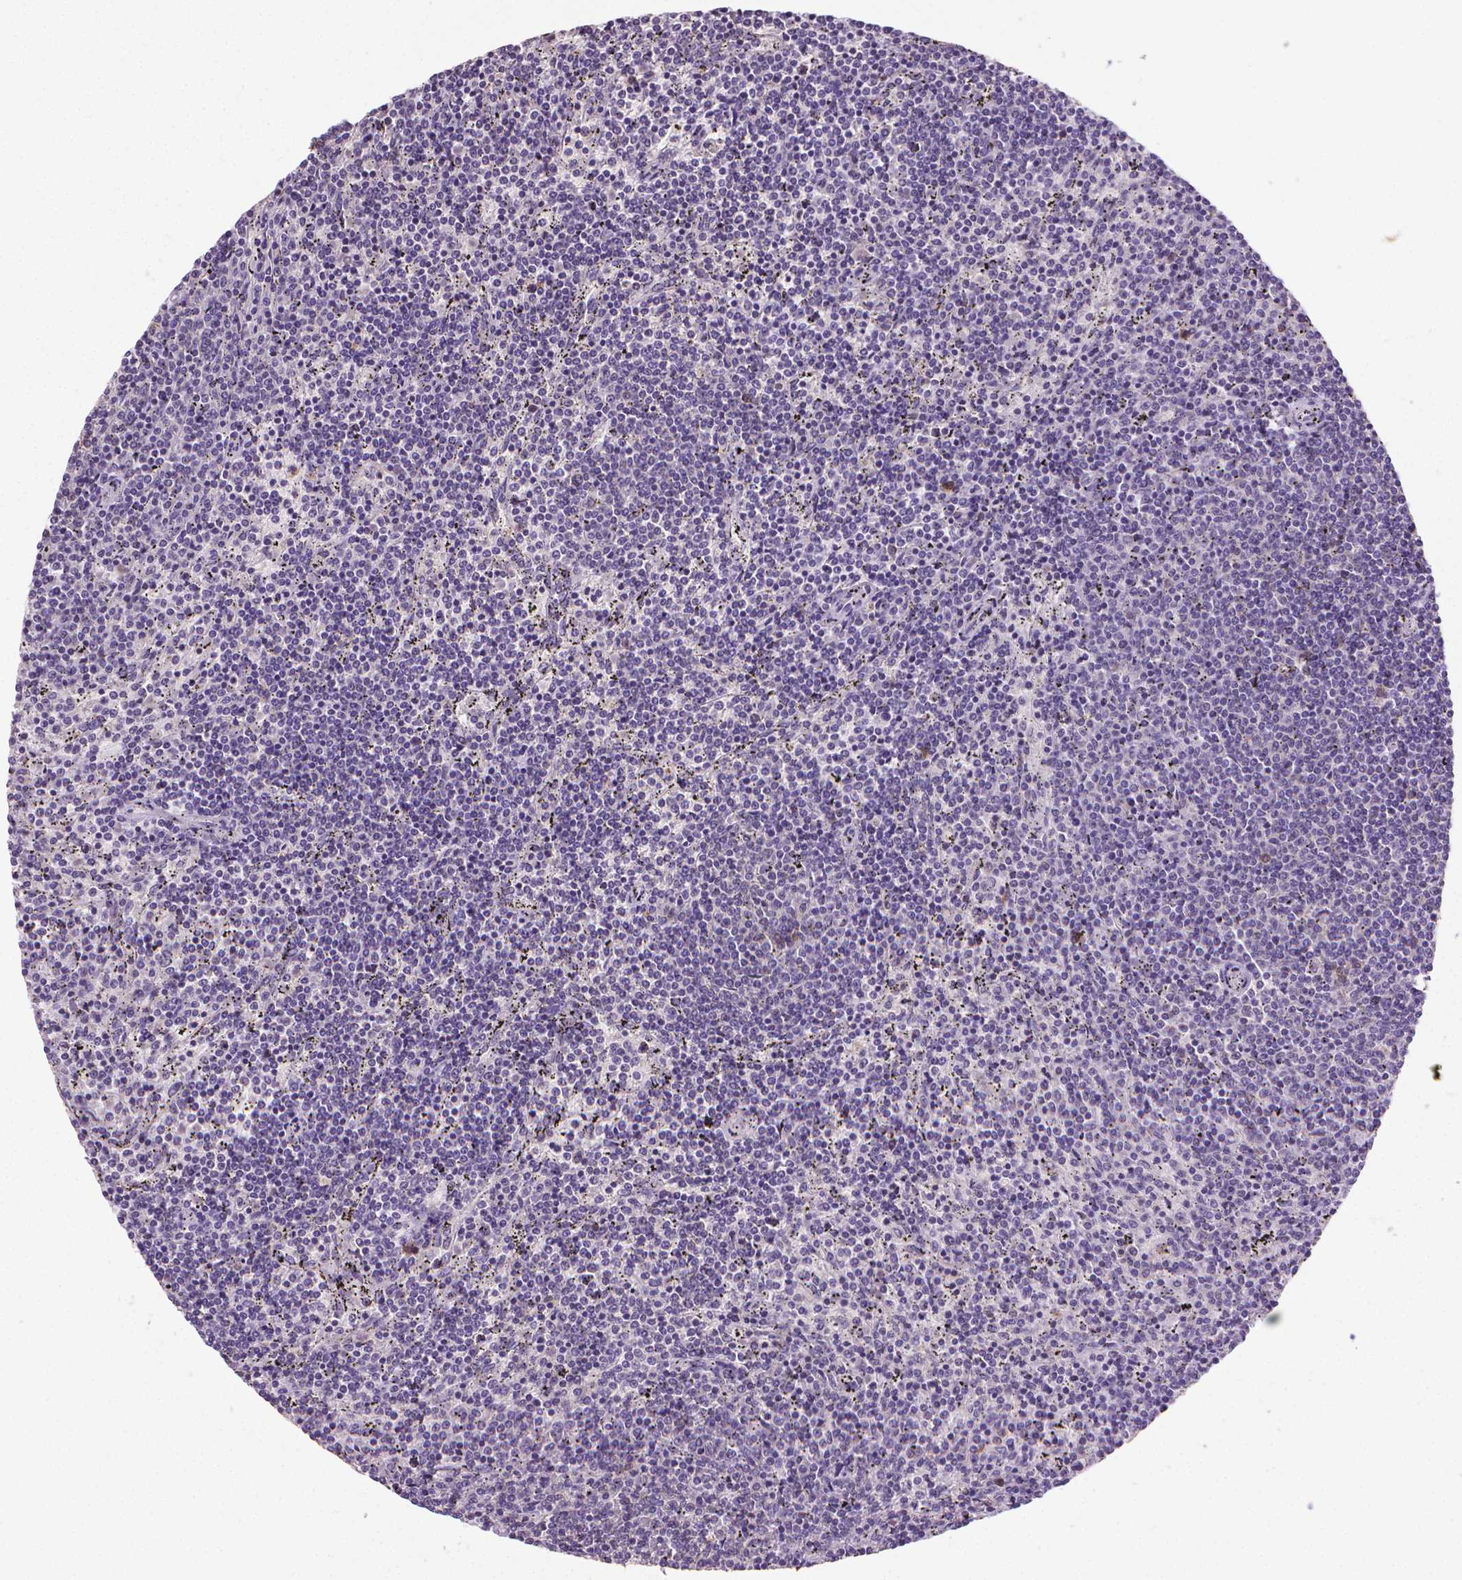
{"staining": {"intensity": "negative", "quantity": "none", "location": "none"}, "tissue": "lymphoma", "cell_type": "Tumor cells", "image_type": "cancer", "snomed": [{"axis": "morphology", "description": "Malignant lymphoma, non-Hodgkin's type, Low grade"}, {"axis": "topography", "description": "Spleen"}], "caption": "Tumor cells are negative for brown protein staining in lymphoma.", "gene": "CDKN2D", "patient": {"sex": "female", "age": 50}}